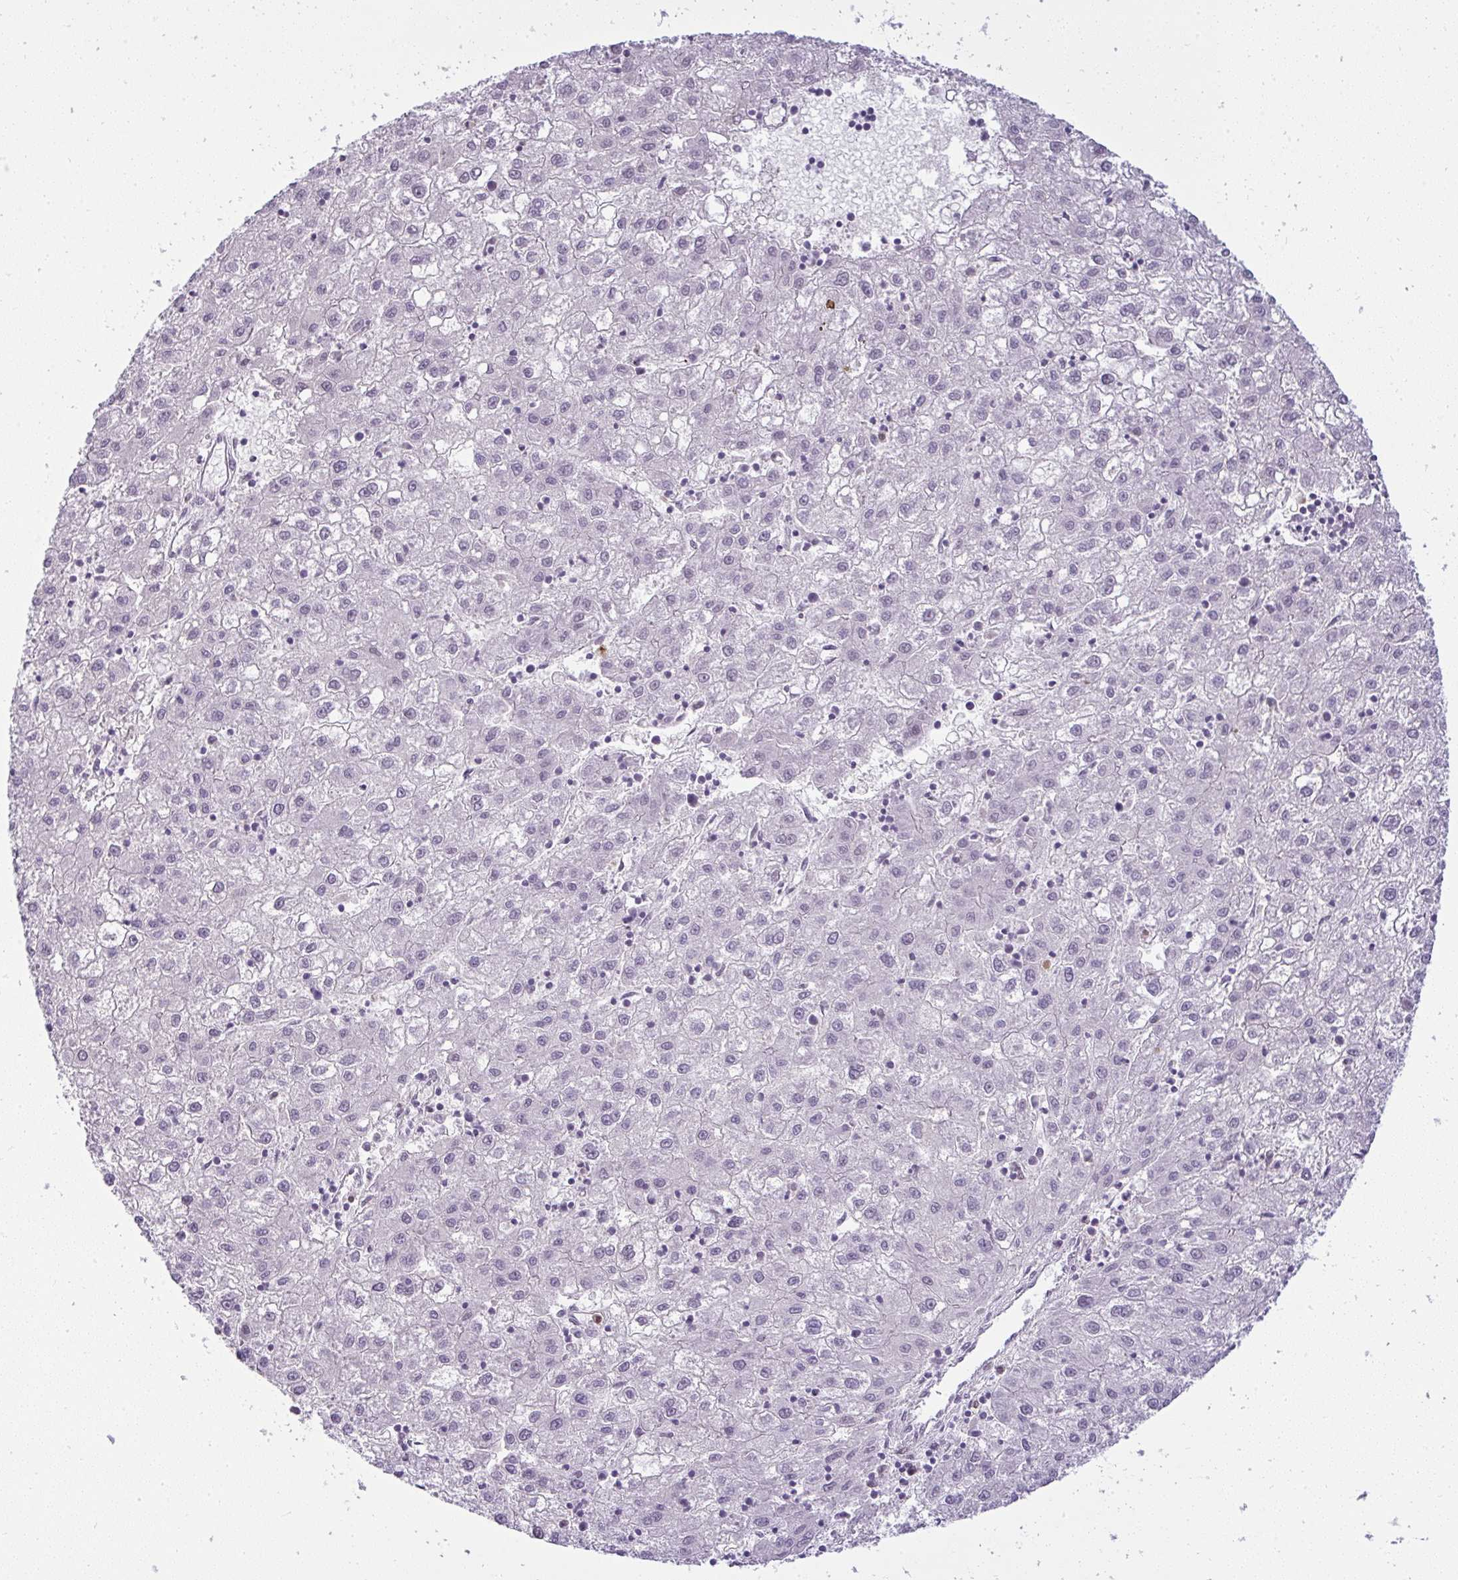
{"staining": {"intensity": "negative", "quantity": "none", "location": "none"}, "tissue": "liver cancer", "cell_type": "Tumor cells", "image_type": "cancer", "snomed": [{"axis": "morphology", "description": "Carcinoma, Hepatocellular, NOS"}, {"axis": "topography", "description": "Liver"}], "caption": "IHC of liver cancer reveals no staining in tumor cells. Nuclei are stained in blue.", "gene": "DZIP1", "patient": {"sex": "male", "age": 72}}